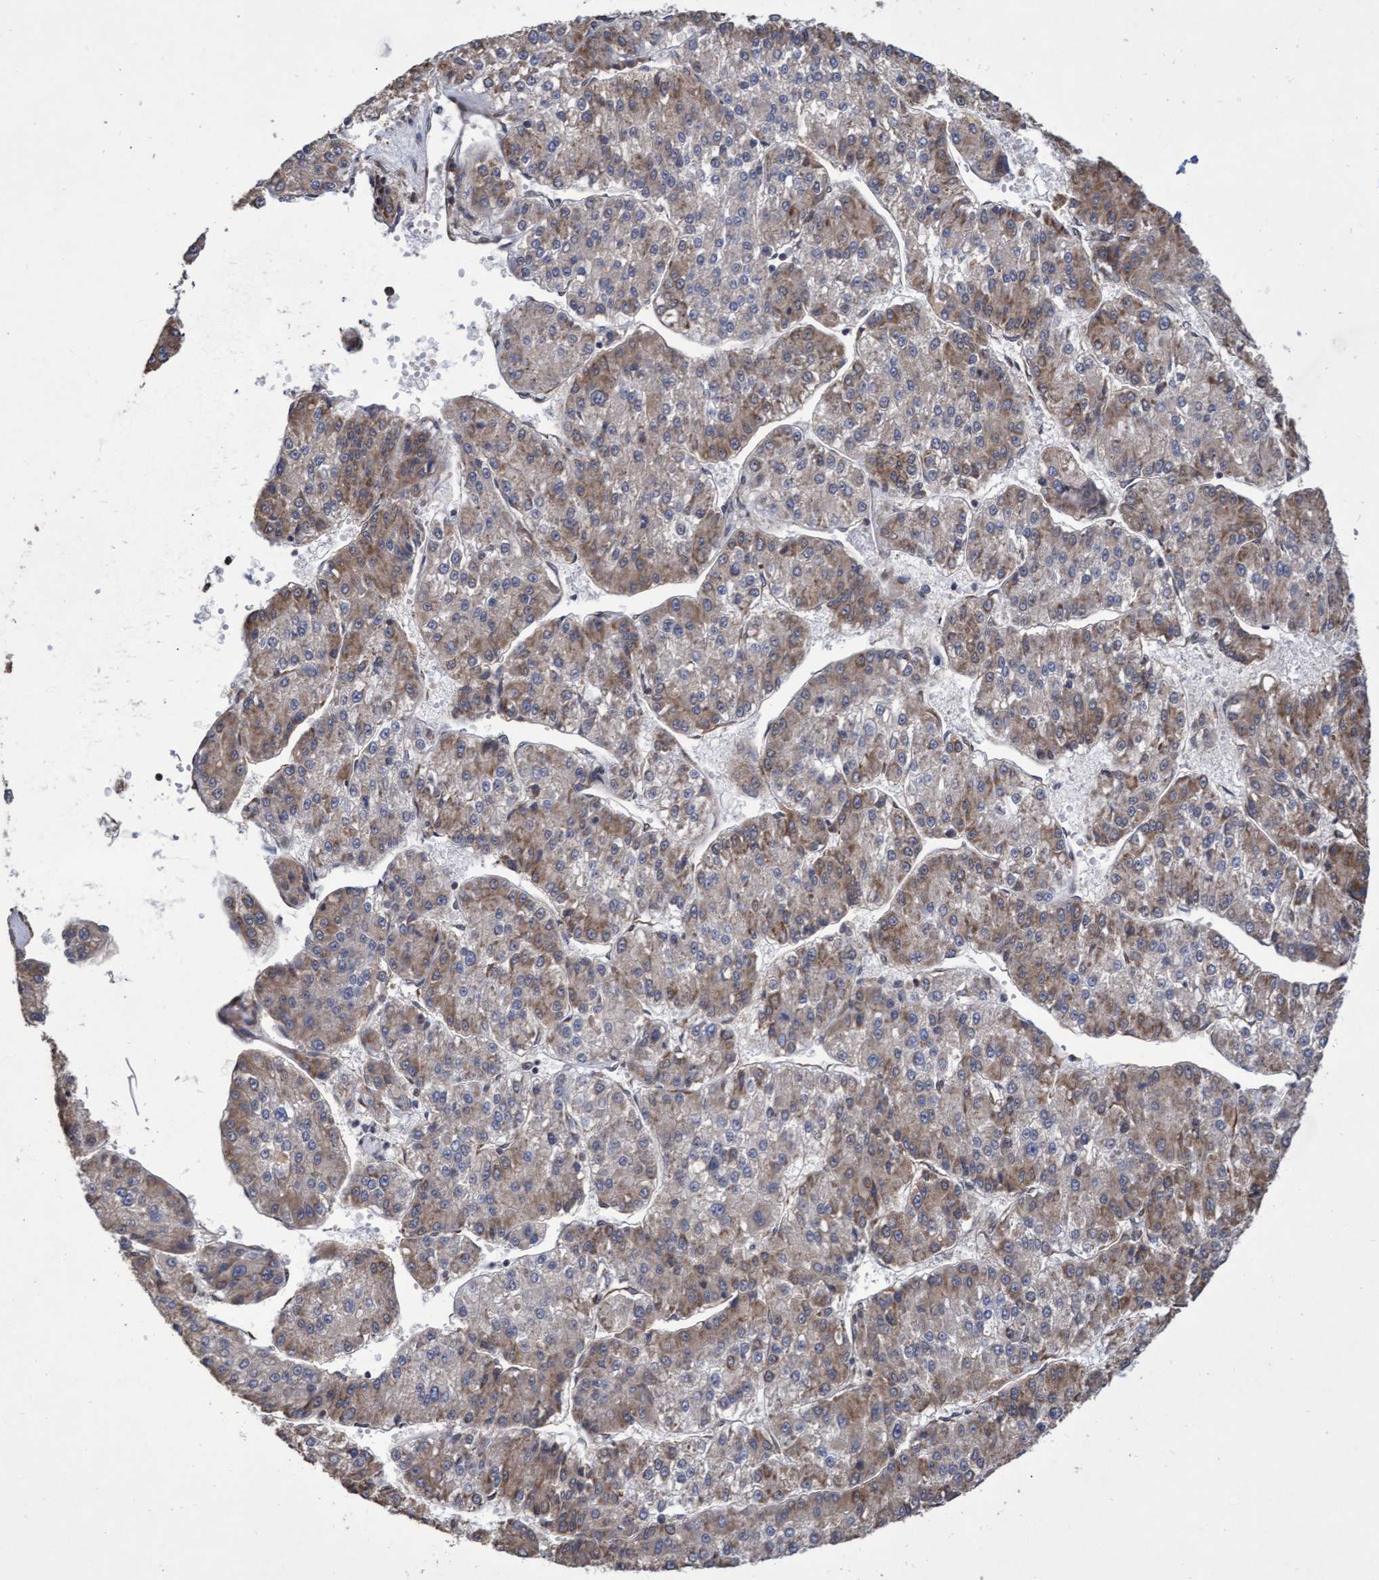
{"staining": {"intensity": "moderate", "quantity": "25%-75%", "location": "cytoplasmic/membranous"}, "tissue": "liver cancer", "cell_type": "Tumor cells", "image_type": "cancer", "snomed": [{"axis": "morphology", "description": "Carcinoma, Hepatocellular, NOS"}, {"axis": "topography", "description": "Liver"}], "caption": "Liver hepatocellular carcinoma was stained to show a protein in brown. There is medium levels of moderate cytoplasmic/membranous staining in approximately 25%-75% of tumor cells.", "gene": "ABCF2", "patient": {"sex": "female", "age": 73}}